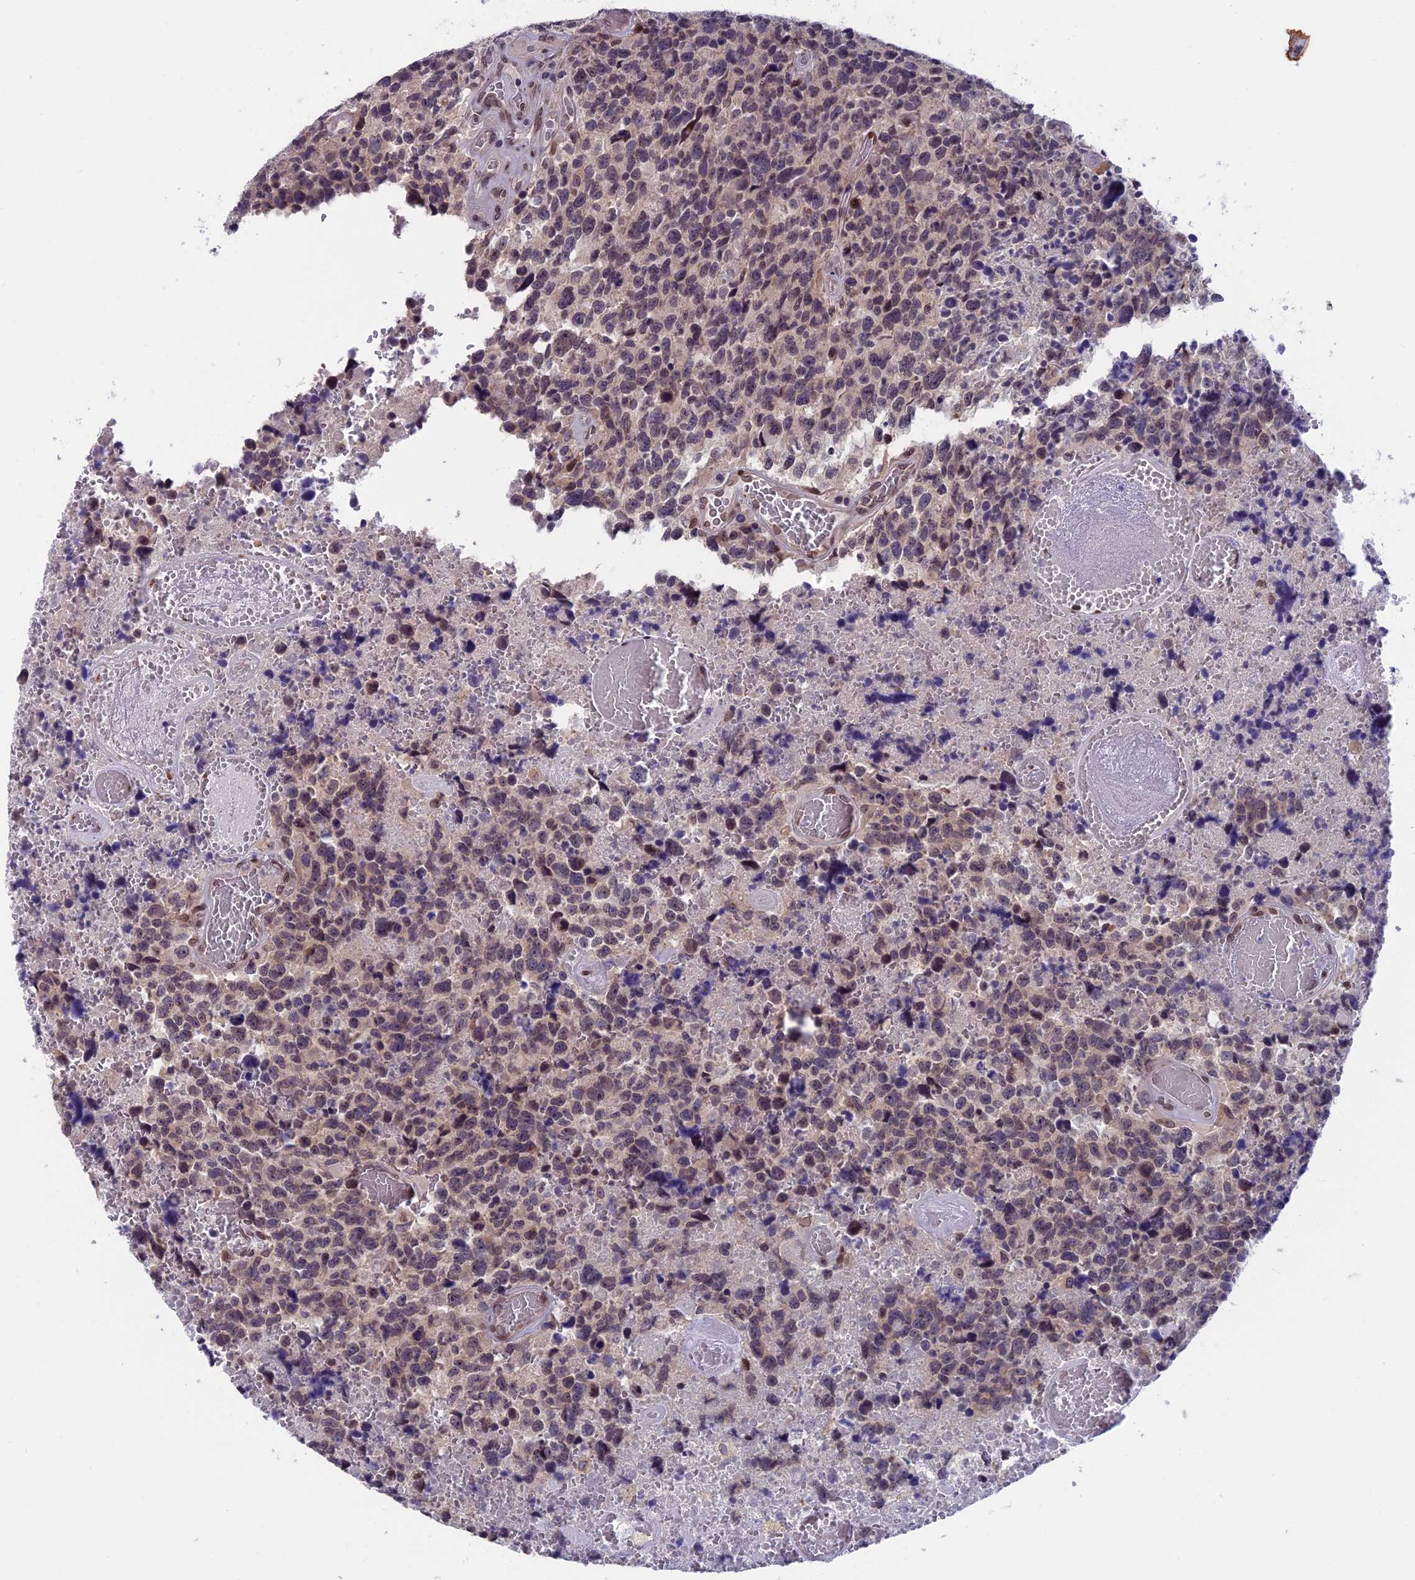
{"staining": {"intensity": "weak", "quantity": "25%-75%", "location": "nuclear"}, "tissue": "glioma", "cell_type": "Tumor cells", "image_type": "cancer", "snomed": [{"axis": "morphology", "description": "Glioma, malignant, High grade"}, {"axis": "topography", "description": "Brain"}], "caption": "Glioma was stained to show a protein in brown. There is low levels of weak nuclear staining in about 25%-75% of tumor cells.", "gene": "GPSM1", "patient": {"sex": "male", "age": 69}}